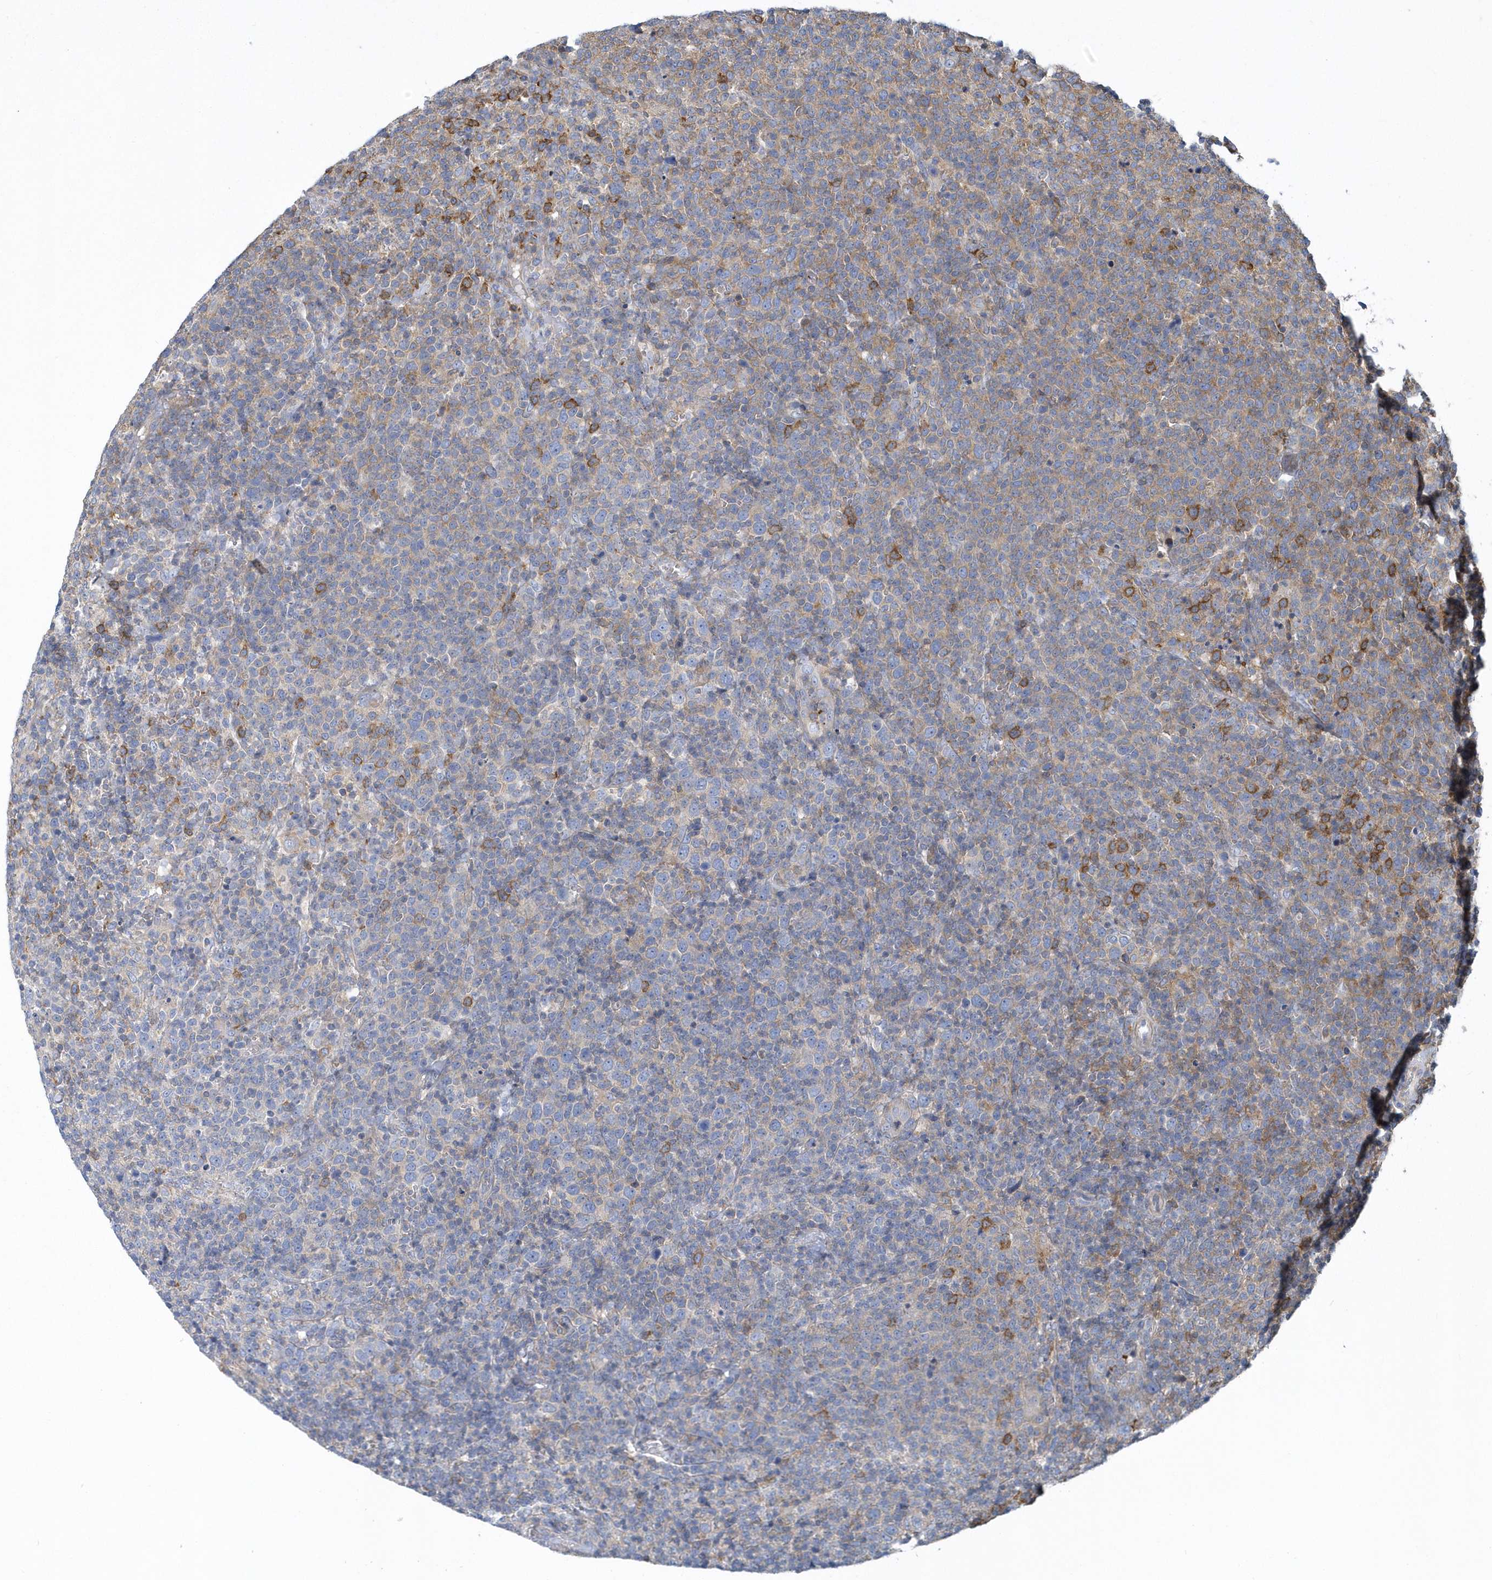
{"staining": {"intensity": "moderate", "quantity": "<25%", "location": "cytoplasmic/membranous"}, "tissue": "lymphoma", "cell_type": "Tumor cells", "image_type": "cancer", "snomed": [{"axis": "morphology", "description": "Malignant lymphoma, non-Hodgkin's type, High grade"}, {"axis": "topography", "description": "Lymph node"}], "caption": "Immunohistochemistry (DAB (3,3'-diaminobenzidine)) staining of human high-grade malignant lymphoma, non-Hodgkin's type exhibits moderate cytoplasmic/membranous protein staining in approximately <25% of tumor cells. (Stains: DAB (3,3'-diaminobenzidine) in brown, nuclei in blue, Microscopy: brightfield microscopy at high magnification).", "gene": "ARAP2", "patient": {"sex": "male", "age": 61}}